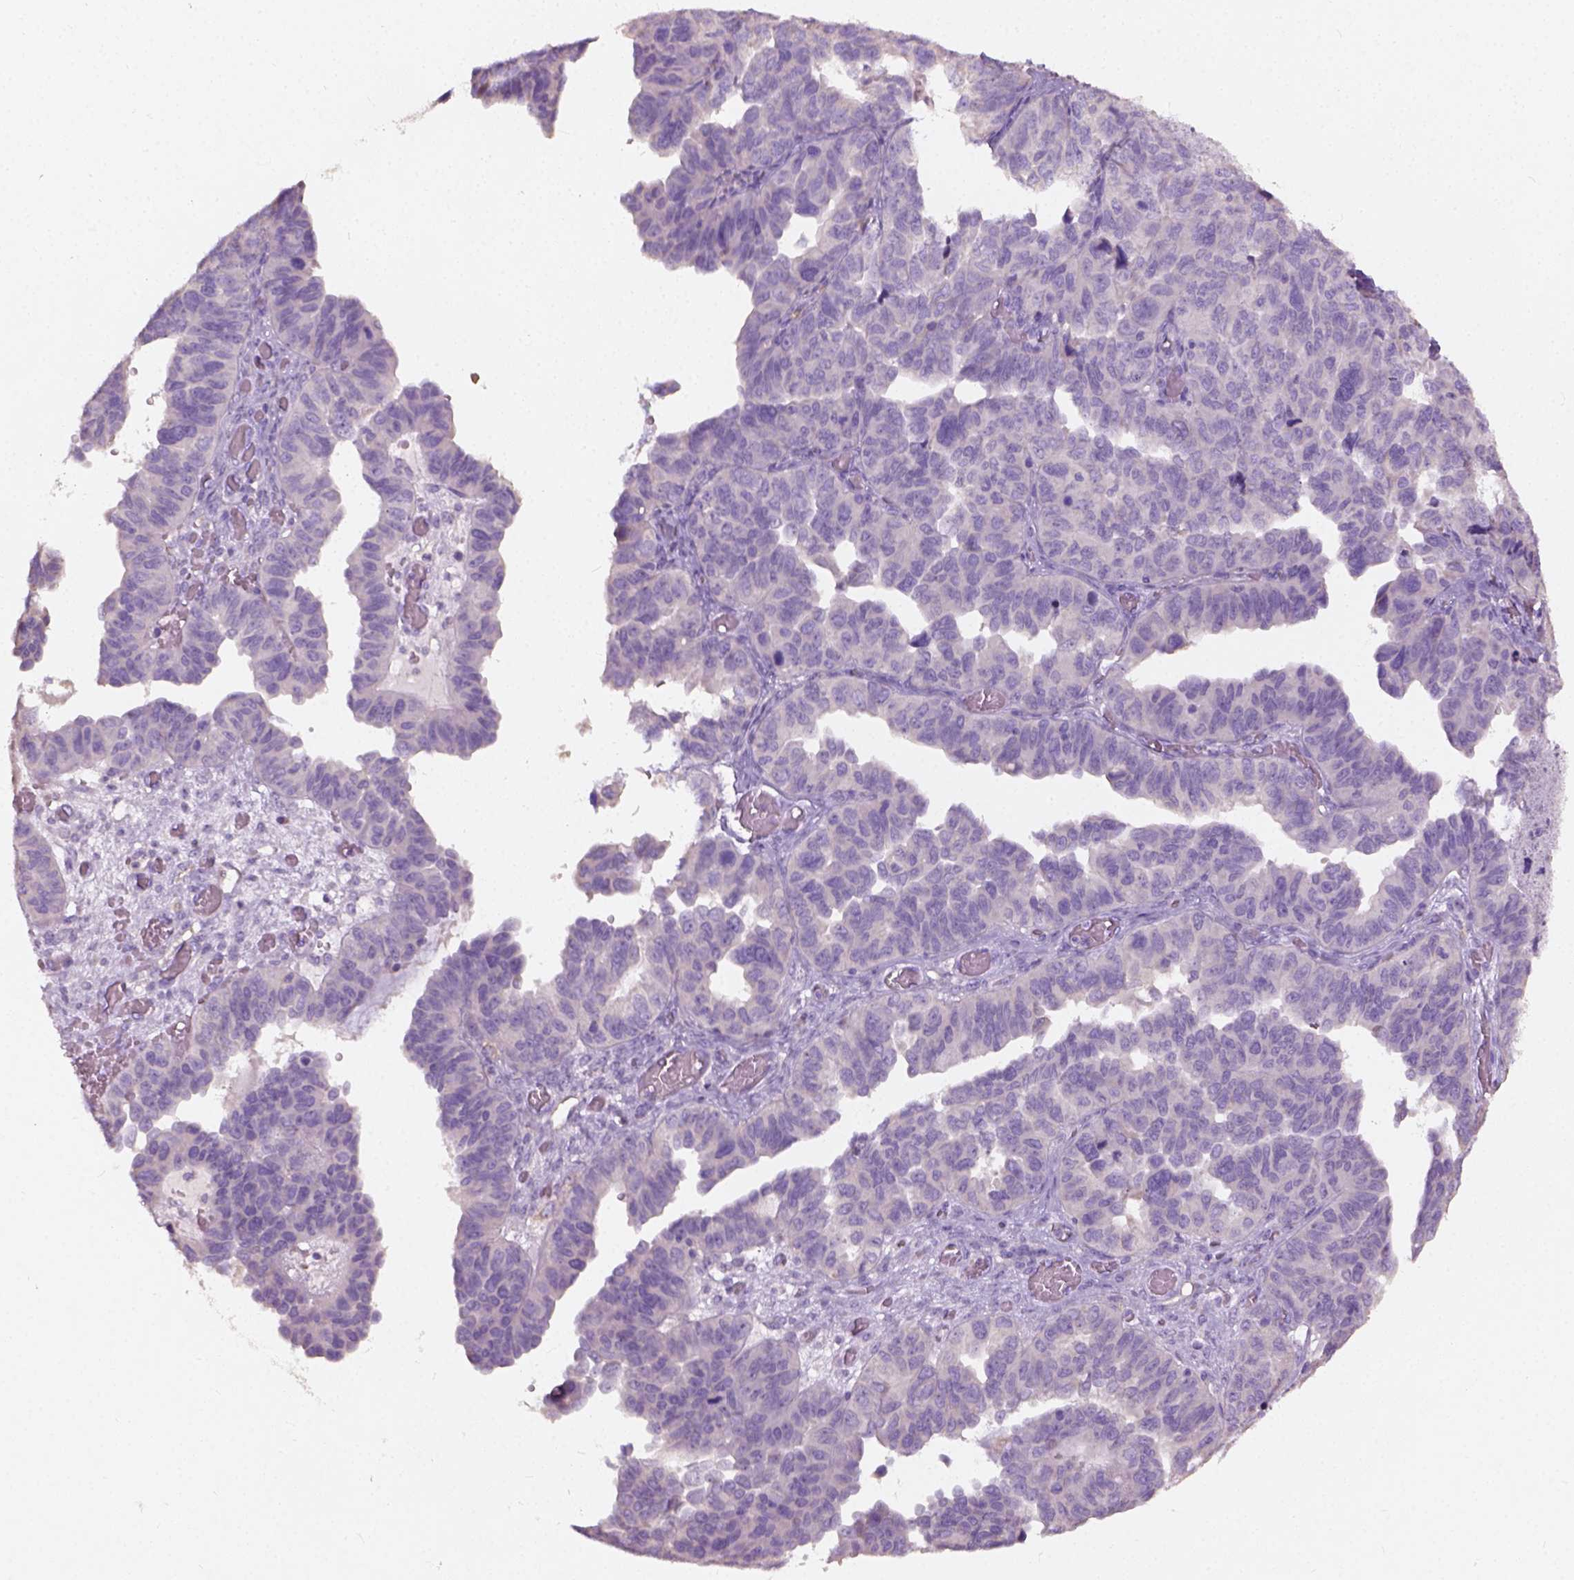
{"staining": {"intensity": "negative", "quantity": "none", "location": "none"}, "tissue": "ovarian cancer", "cell_type": "Tumor cells", "image_type": "cancer", "snomed": [{"axis": "morphology", "description": "Cystadenocarcinoma, serous, NOS"}, {"axis": "topography", "description": "Ovary"}], "caption": "Protein analysis of serous cystadenocarcinoma (ovarian) reveals no significant positivity in tumor cells. Nuclei are stained in blue.", "gene": "DHCR24", "patient": {"sex": "female", "age": 64}}